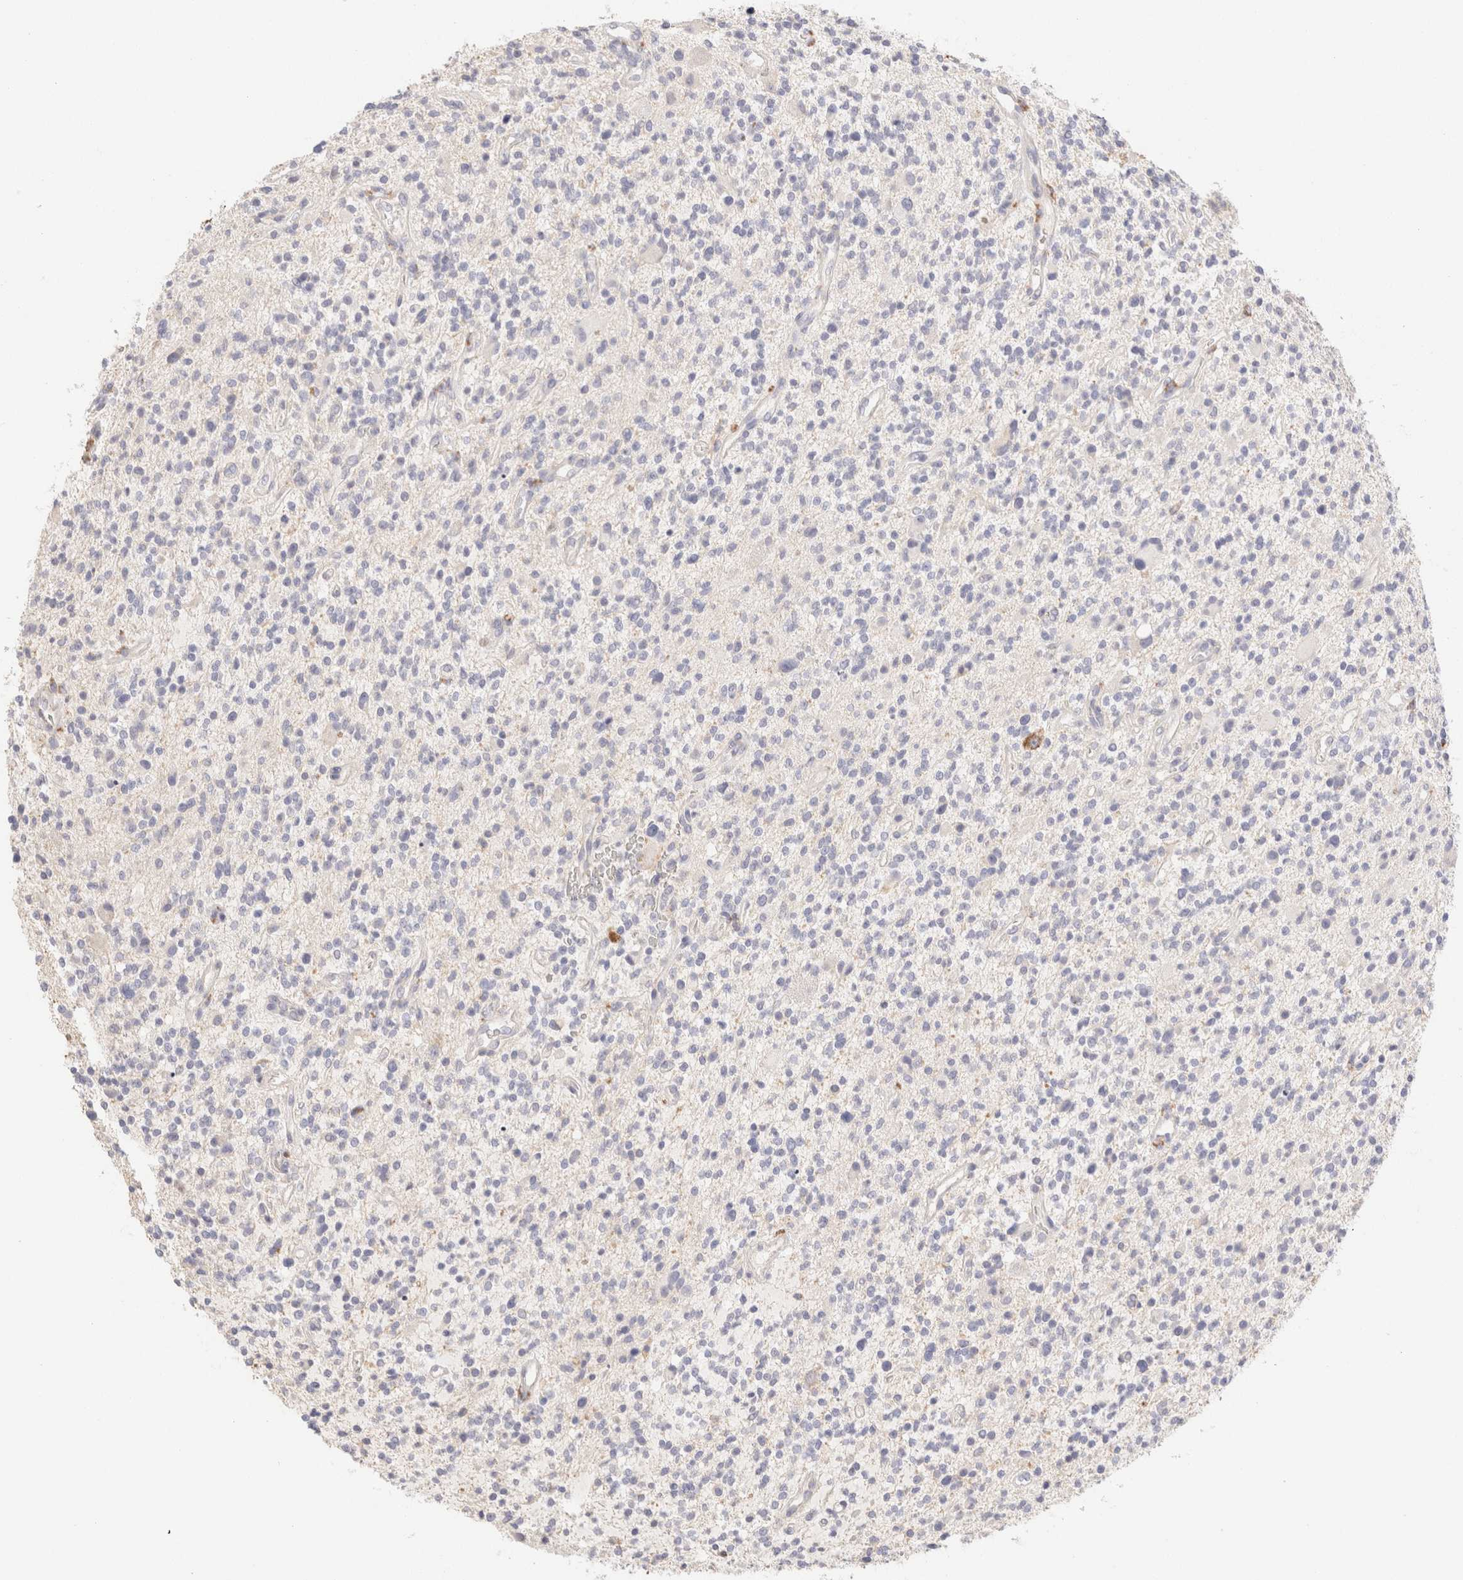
{"staining": {"intensity": "negative", "quantity": "none", "location": "none"}, "tissue": "glioma", "cell_type": "Tumor cells", "image_type": "cancer", "snomed": [{"axis": "morphology", "description": "Glioma, malignant, High grade"}, {"axis": "topography", "description": "Brain"}], "caption": "Immunohistochemistry (IHC) image of neoplastic tissue: human glioma stained with DAB (3,3'-diaminobenzidine) exhibits no significant protein expression in tumor cells.", "gene": "SCGB2A2", "patient": {"sex": "male", "age": 48}}